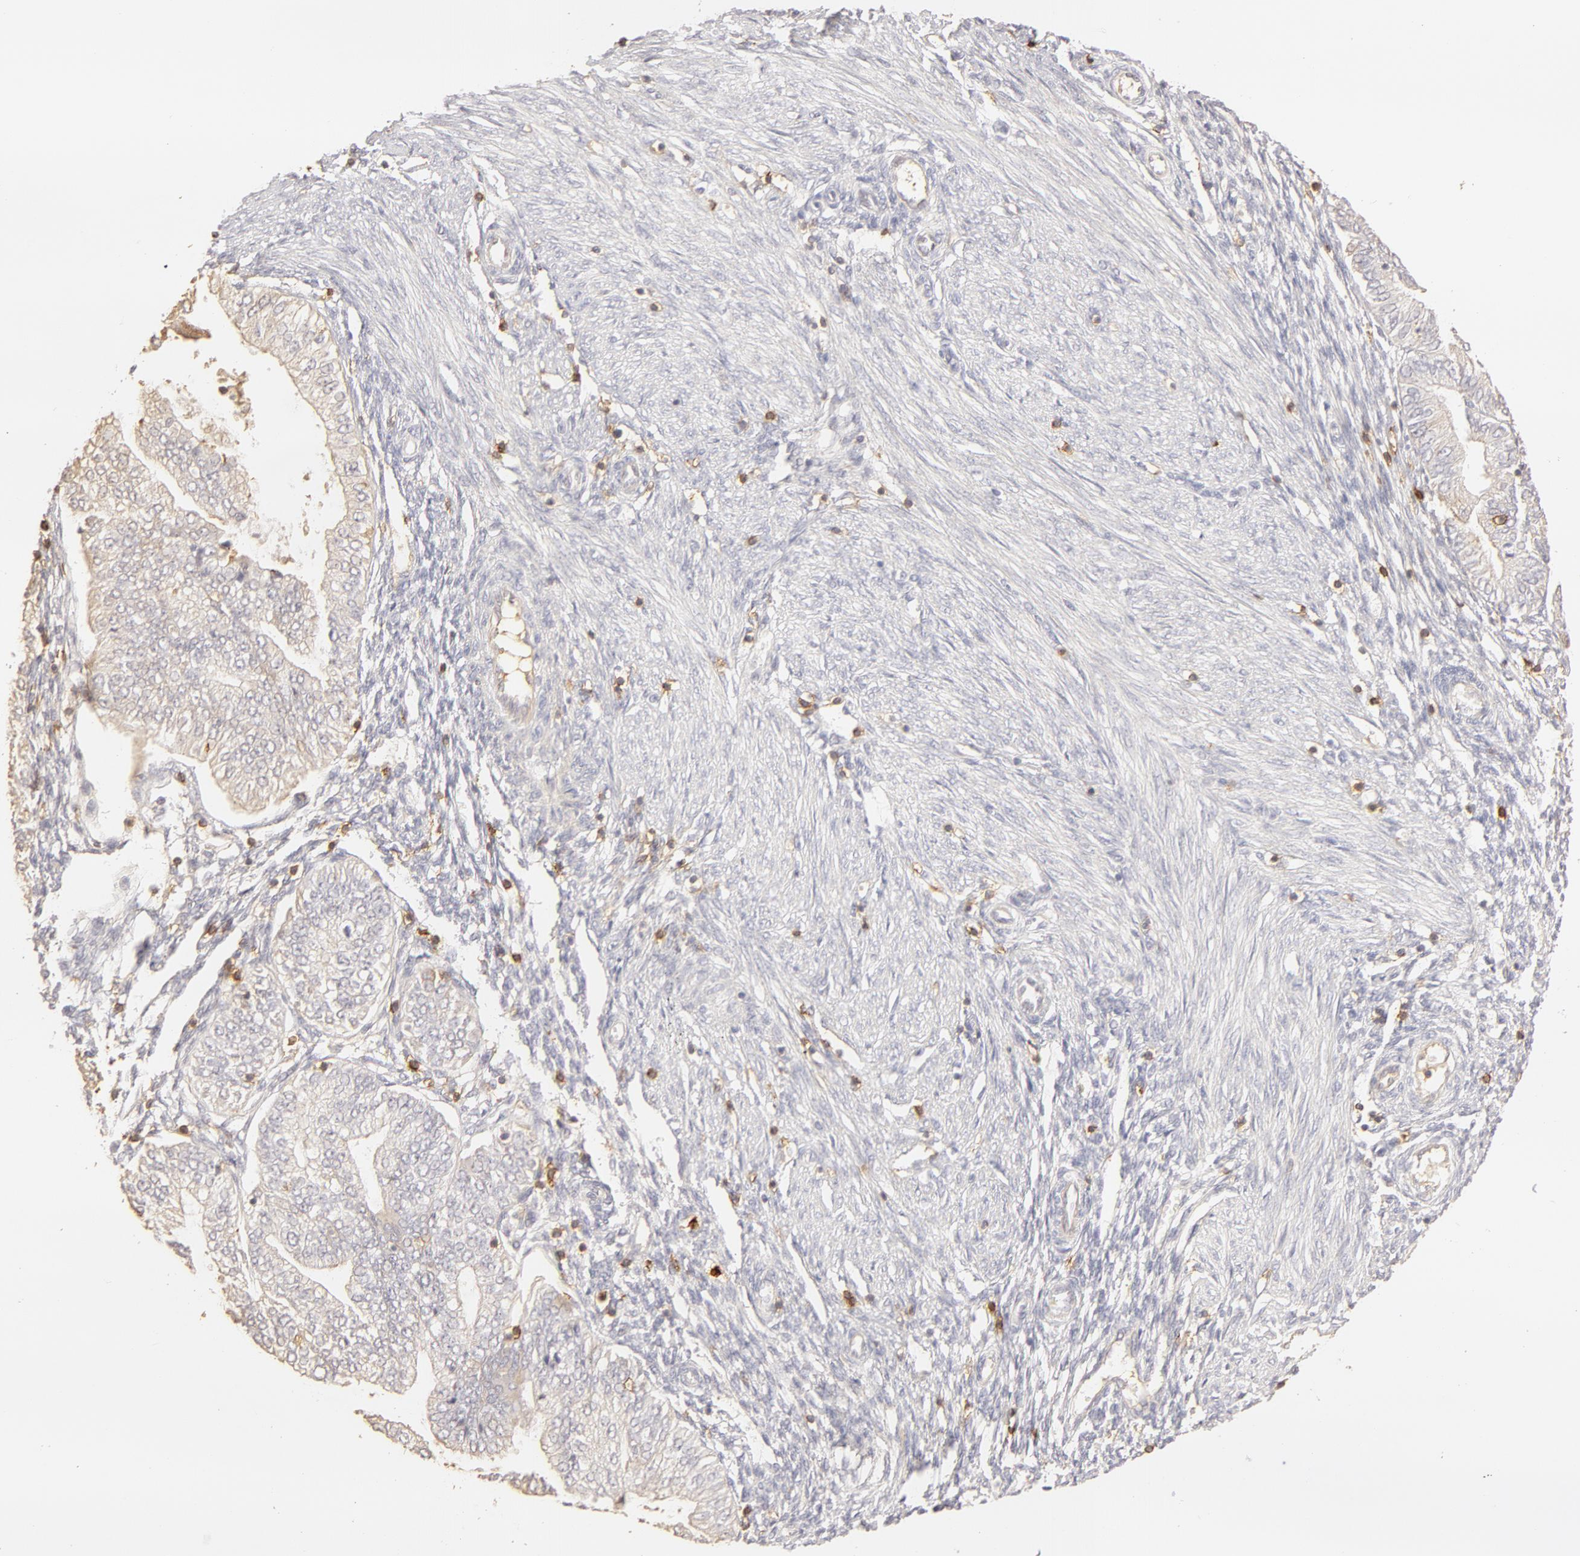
{"staining": {"intensity": "negative", "quantity": "none", "location": "none"}, "tissue": "endometrial cancer", "cell_type": "Tumor cells", "image_type": "cancer", "snomed": [{"axis": "morphology", "description": "Adenocarcinoma, NOS"}, {"axis": "topography", "description": "Endometrium"}], "caption": "Adenocarcinoma (endometrial) was stained to show a protein in brown. There is no significant positivity in tumor cells. (DAB immunohistochemistry, high magnification).", "gene": "C1R", "patient": {"sex": "female", "age": 51}}